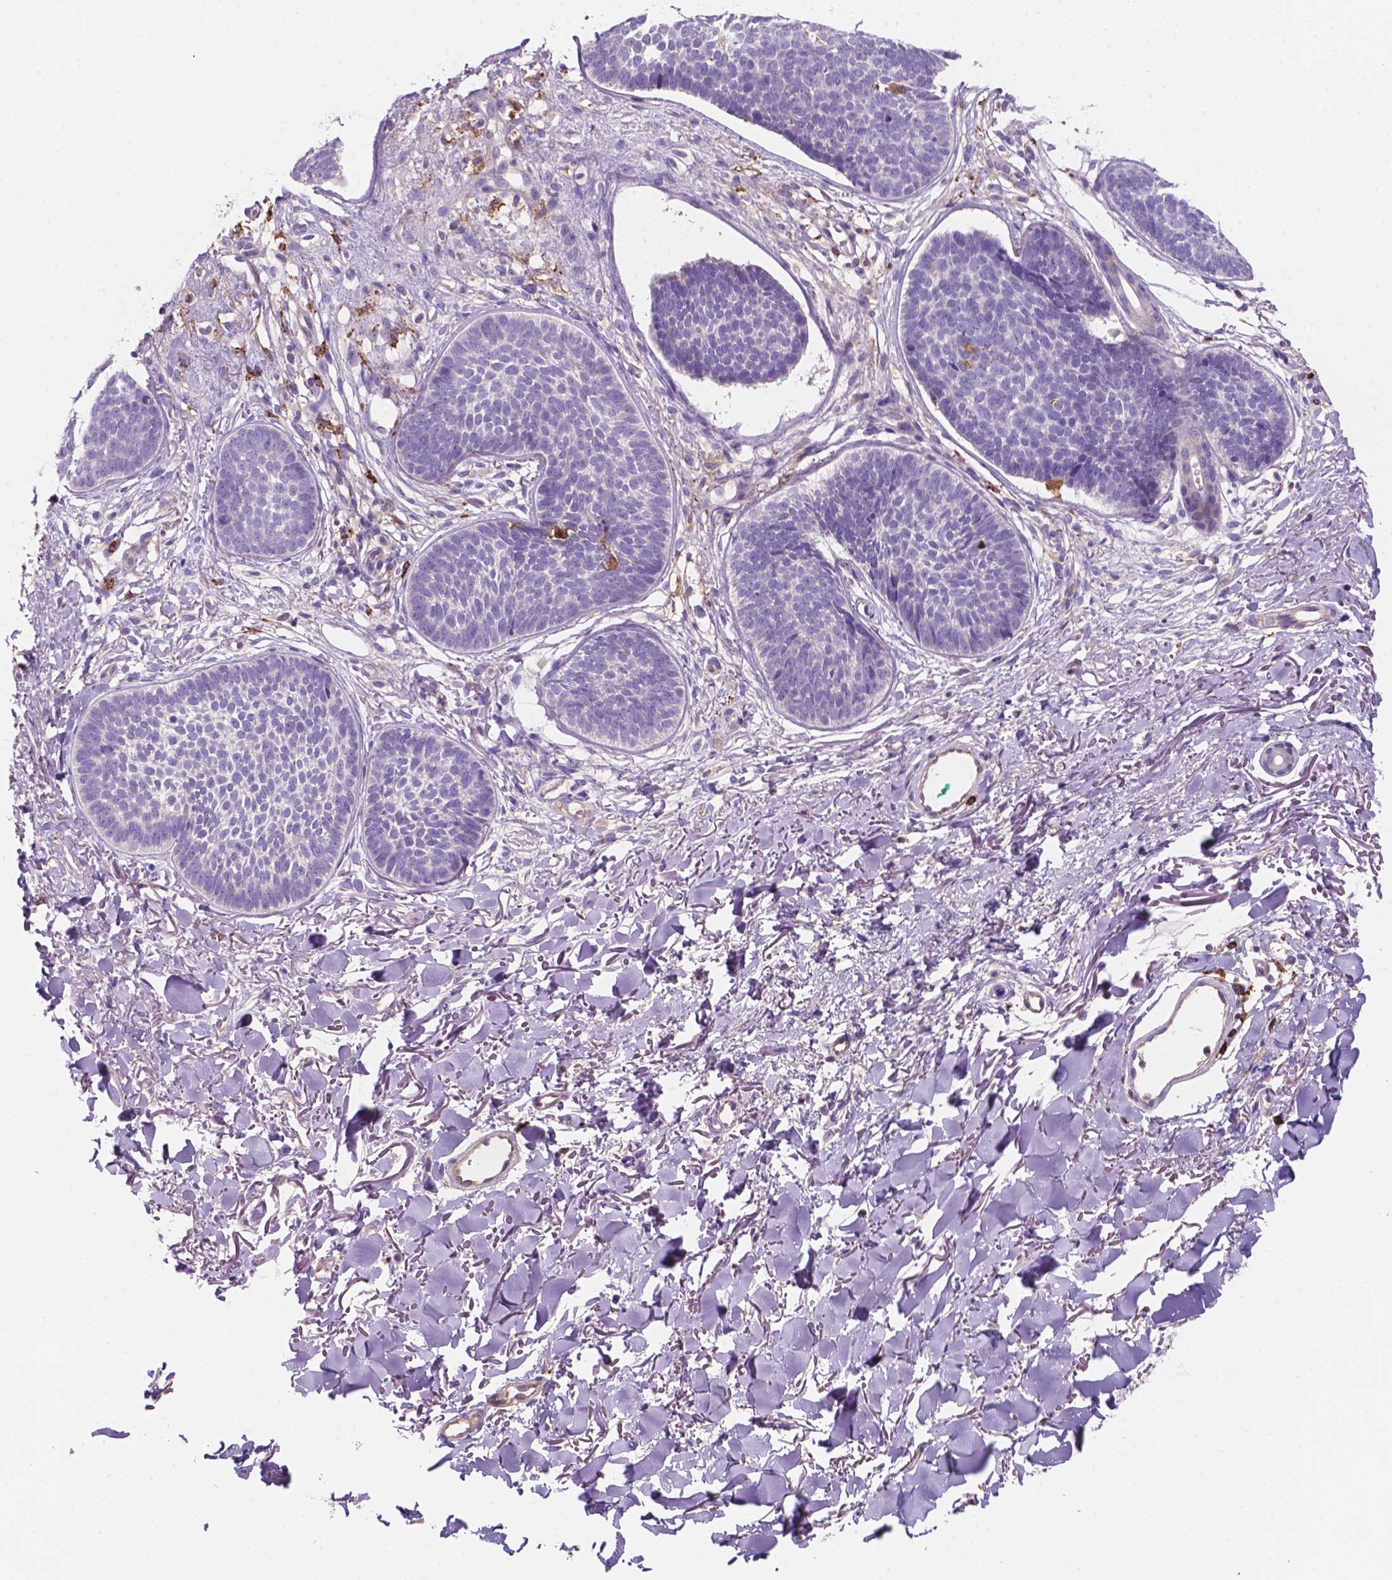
{"staining": {"intensity": "negative", "quantity": "none", "location": "none"}, "tissue": "skin cancer", "cell_type": "Tumor cells", "image_type": "cancer", "snomed": [{"axis": "morphology", "description": "Basal cell carcinoma"}, {"axis": "topography", "description": "Skin"}, {"axis": "topography", "description": "Skin of neck"}, {"axis": "topography", "description": "Skin of shoulder"}, {"axis": "topography", "description": "Skin of back"}], "caption": "A histopathology image of human skin cancer is negative for staining in tumor cells. (Immunohistochemistry (ihc), brightfield microscopy, high magnification).", "gene": "MKRN2OS", "patient": {"sex": "male", "age": 80}}